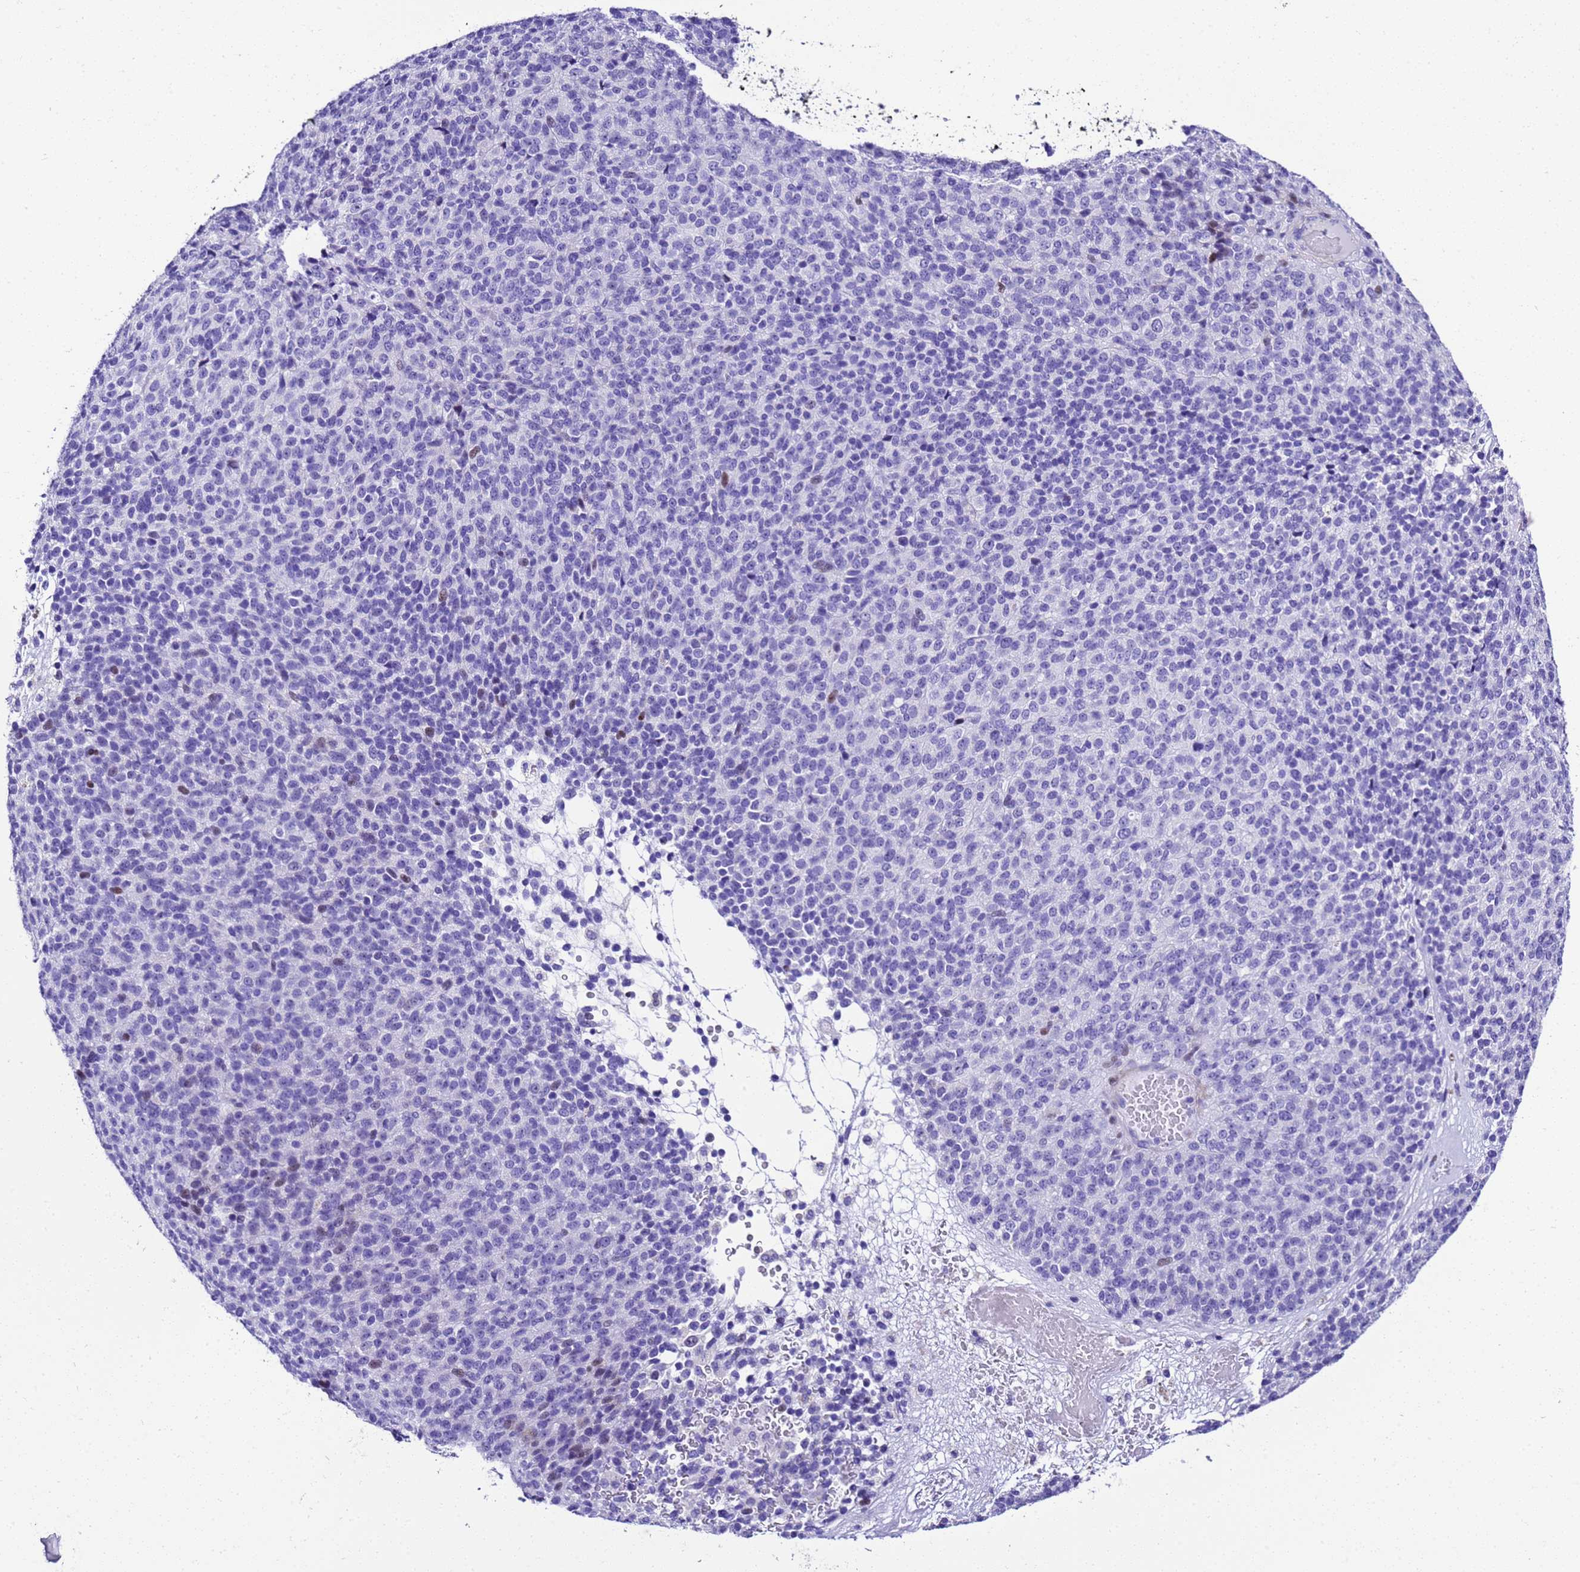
{"staining": {"intensity": "negative", "quantity": "none", "location": "none"}, "tissue": "melanoma", "cell_type": "Tumor cells", "image_type": "cancer", "snomed": [{"axis": "morphology", "description": "Malignant melanoma, Metastatic site"}, {"axis": "topography", "description": "Brain"}], "caption": "Melanoma was stained to show a protein in brown. There is no significant staining in tumor cells. (DAB (3,3'-diaminobenzidine) immunohistochemistry (IHC) with hematoxylin counter stain).", "gene": "UGT2B10", "patient": {"sex": "female", "age": 56}}